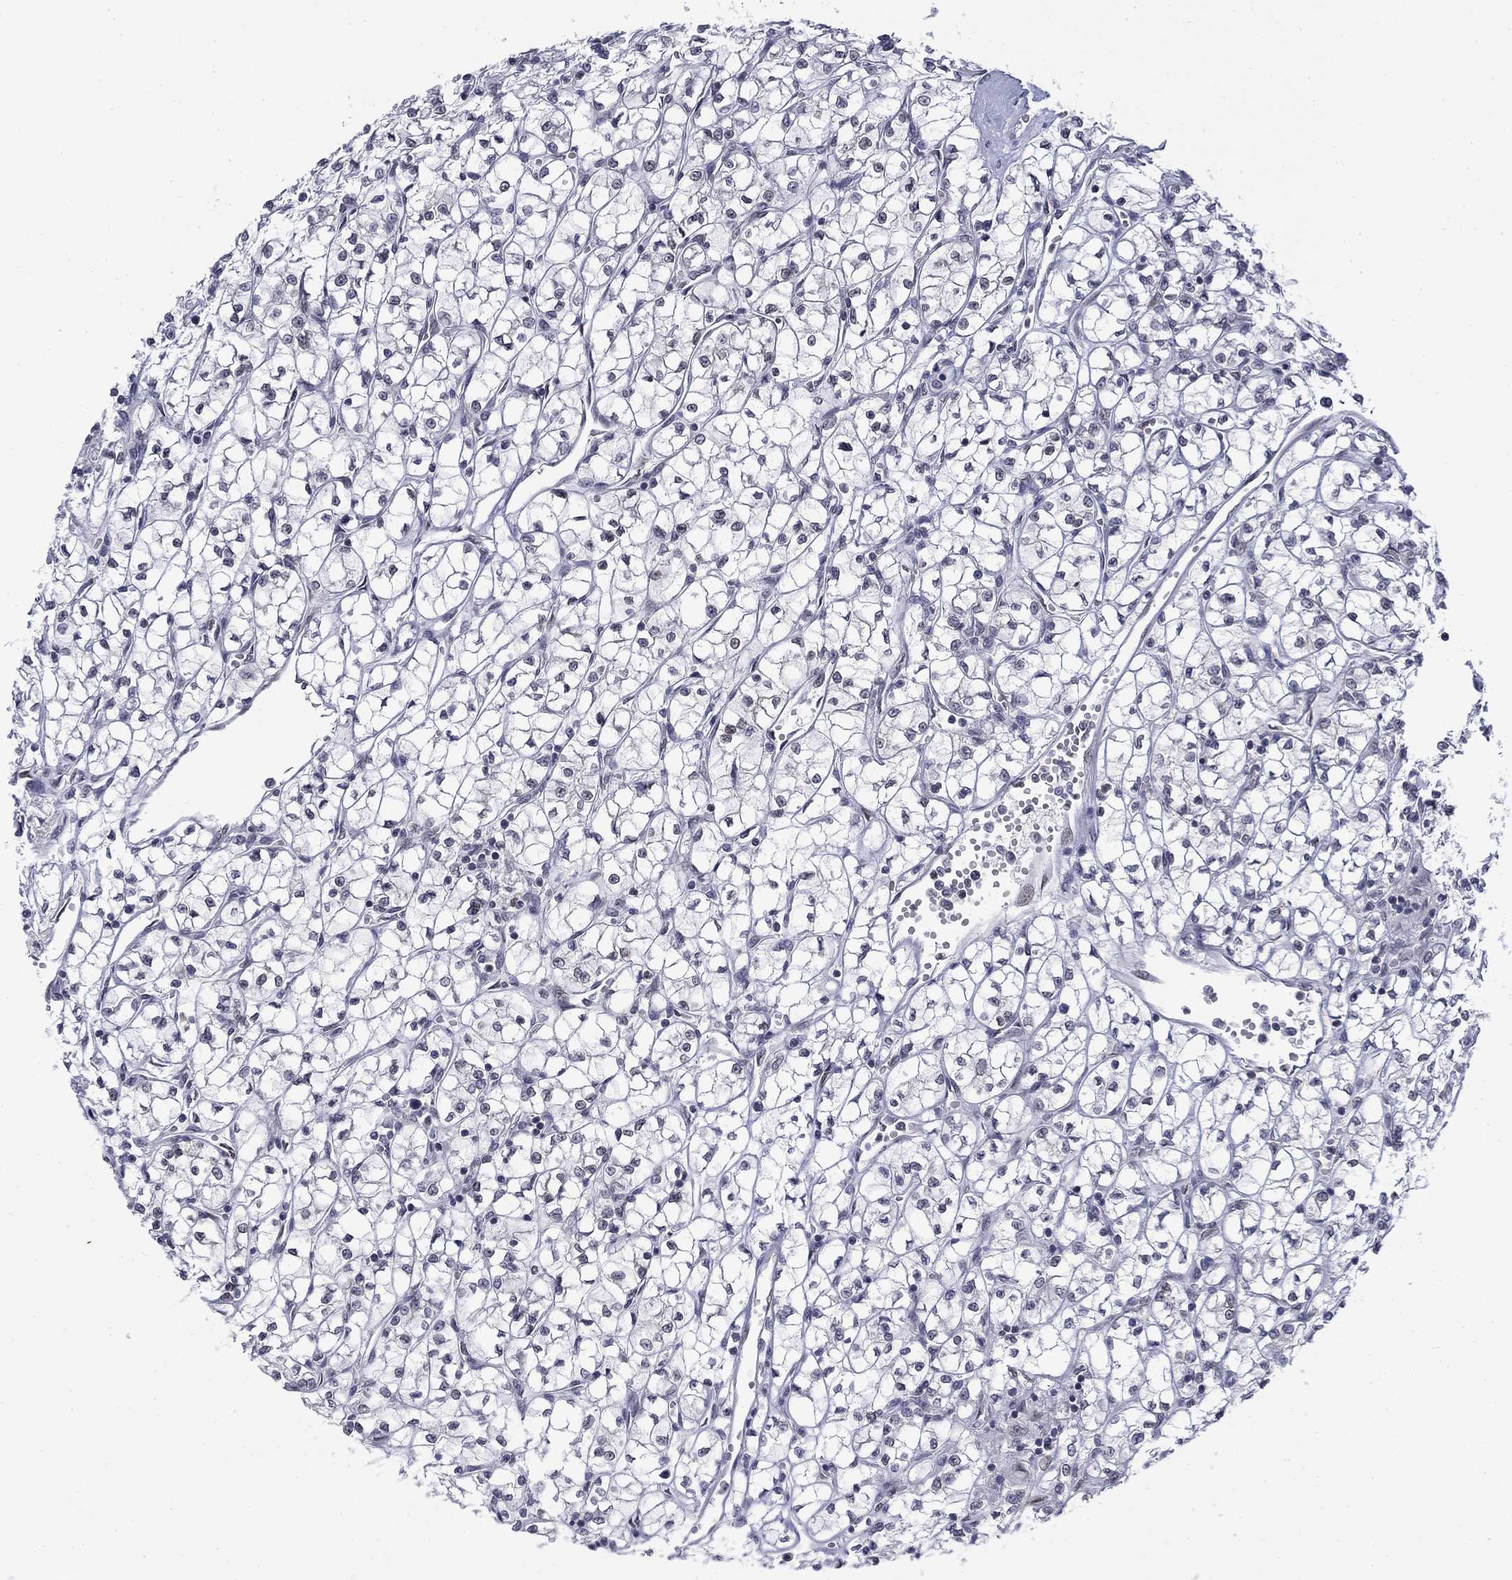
{"staining": {"intensity": "weak", "quantity": "<25%", "location": "nuclear"}, "tissue": "renal cancer", "cell_type": "Tumor cells", "image_type": "cancer", "snomed": [{"axis": "morphology", "description": "Adenocarcinoma, NOS"}, {"axis": "topography", "description": "Kidney"}], "caption": "Micrograph shows no protein expression in tumor cells of renal adenocarcinoma tissue.", "gene": "TOR1AIP1", "patient": {"sex": "female", "age": 64}}